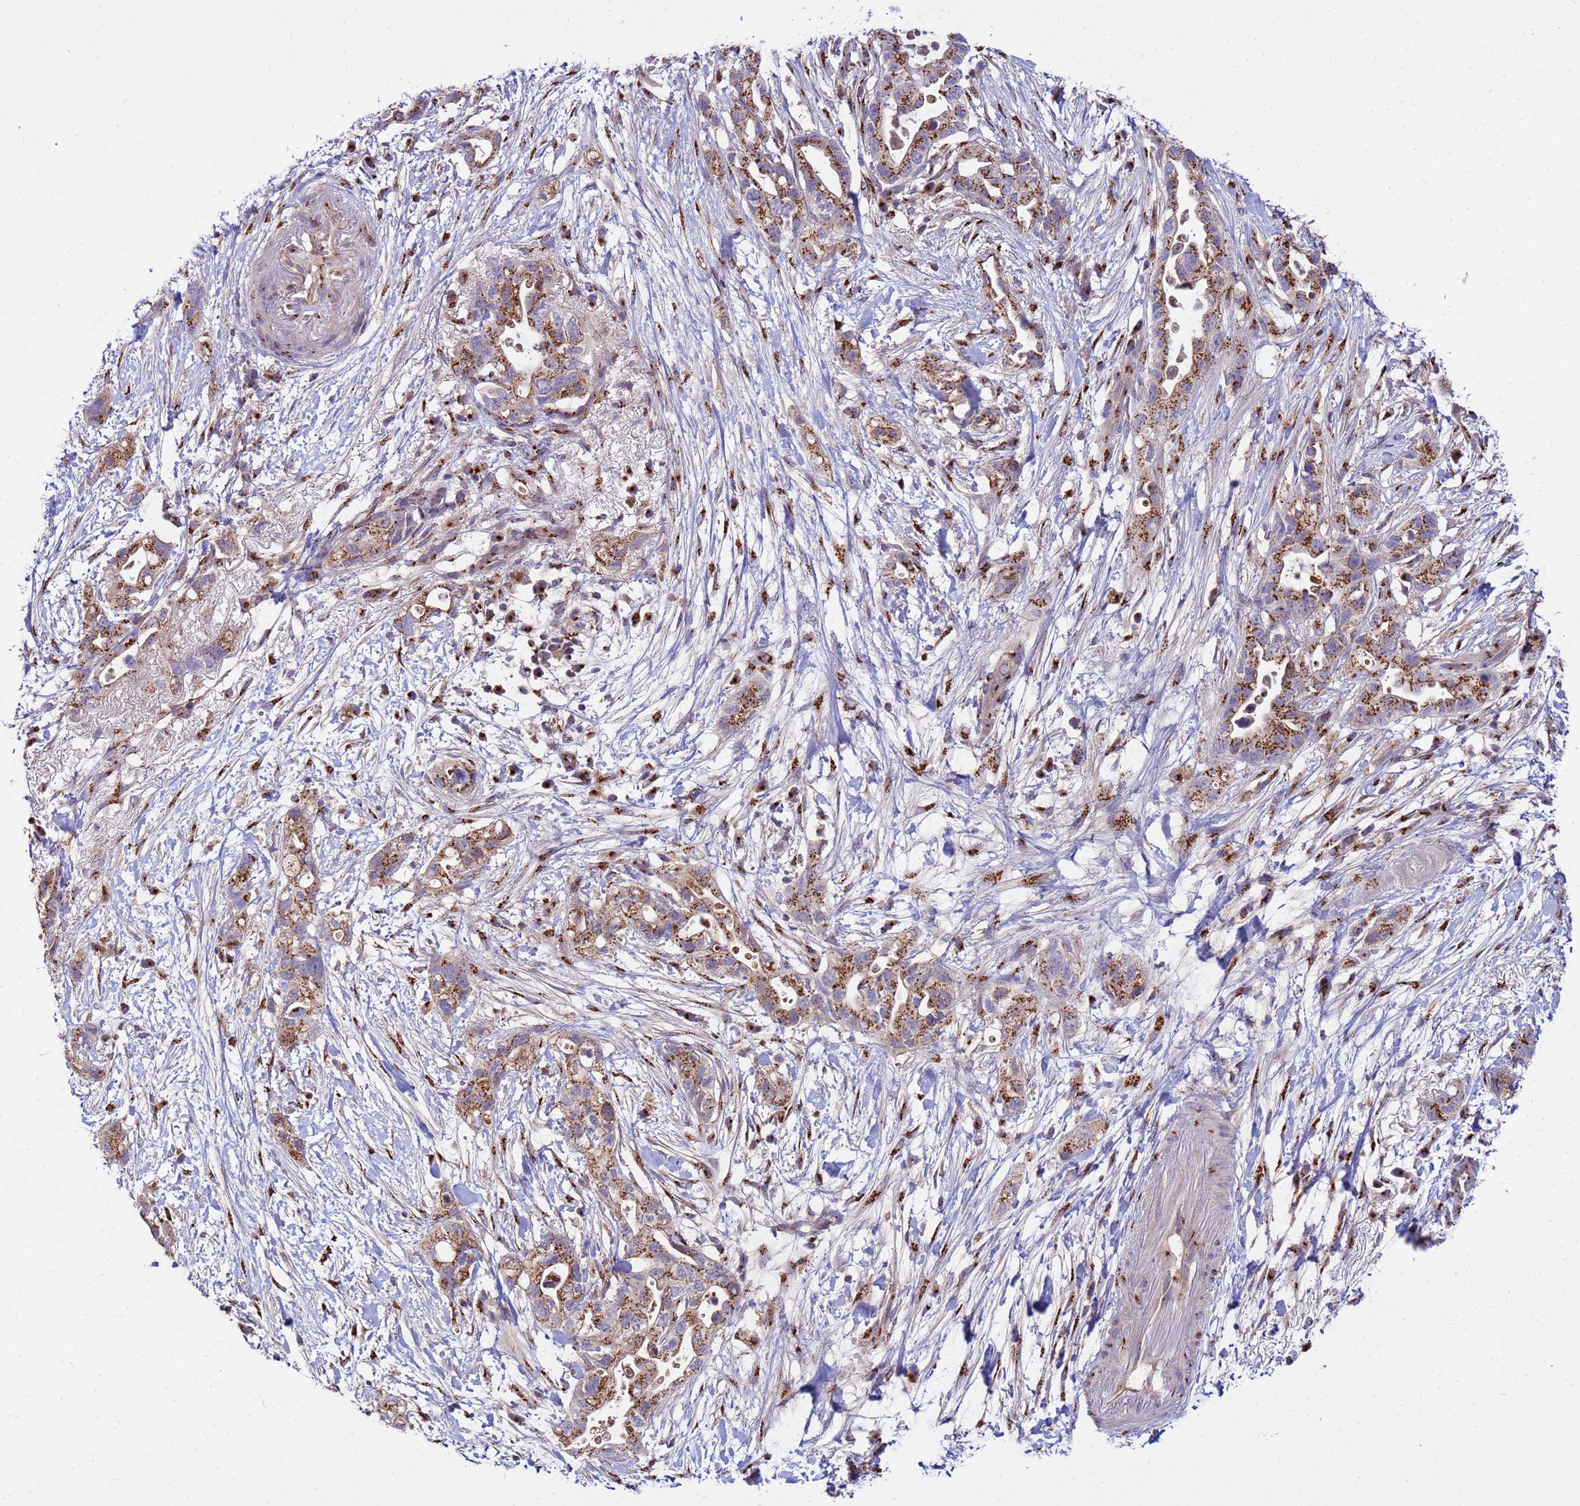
{"staining": {"intensity": "moderate", "quantity": ">75%", "location": "cytoplasmic/membranous"}, "tissue": "pancreatic cancer", "cell_type": "Tumor cells", "image_type": "cancer", "snomed": [{"axis": "morphology", "description": "Adenocarcinoma, NOS"}, {"axis": "topography", "description": "Pancreas"}], "caption": "DAB (3,3'-diaminobenzidine) immunohistochemical staining of pancreatic cancer (adenocarcinoma) demonstrates moderate cytoplasmic/membranous protein staining in about >75% of tumor cells.", "gene": "HPS3", "patient": {"sex": "female", "age": 72}}